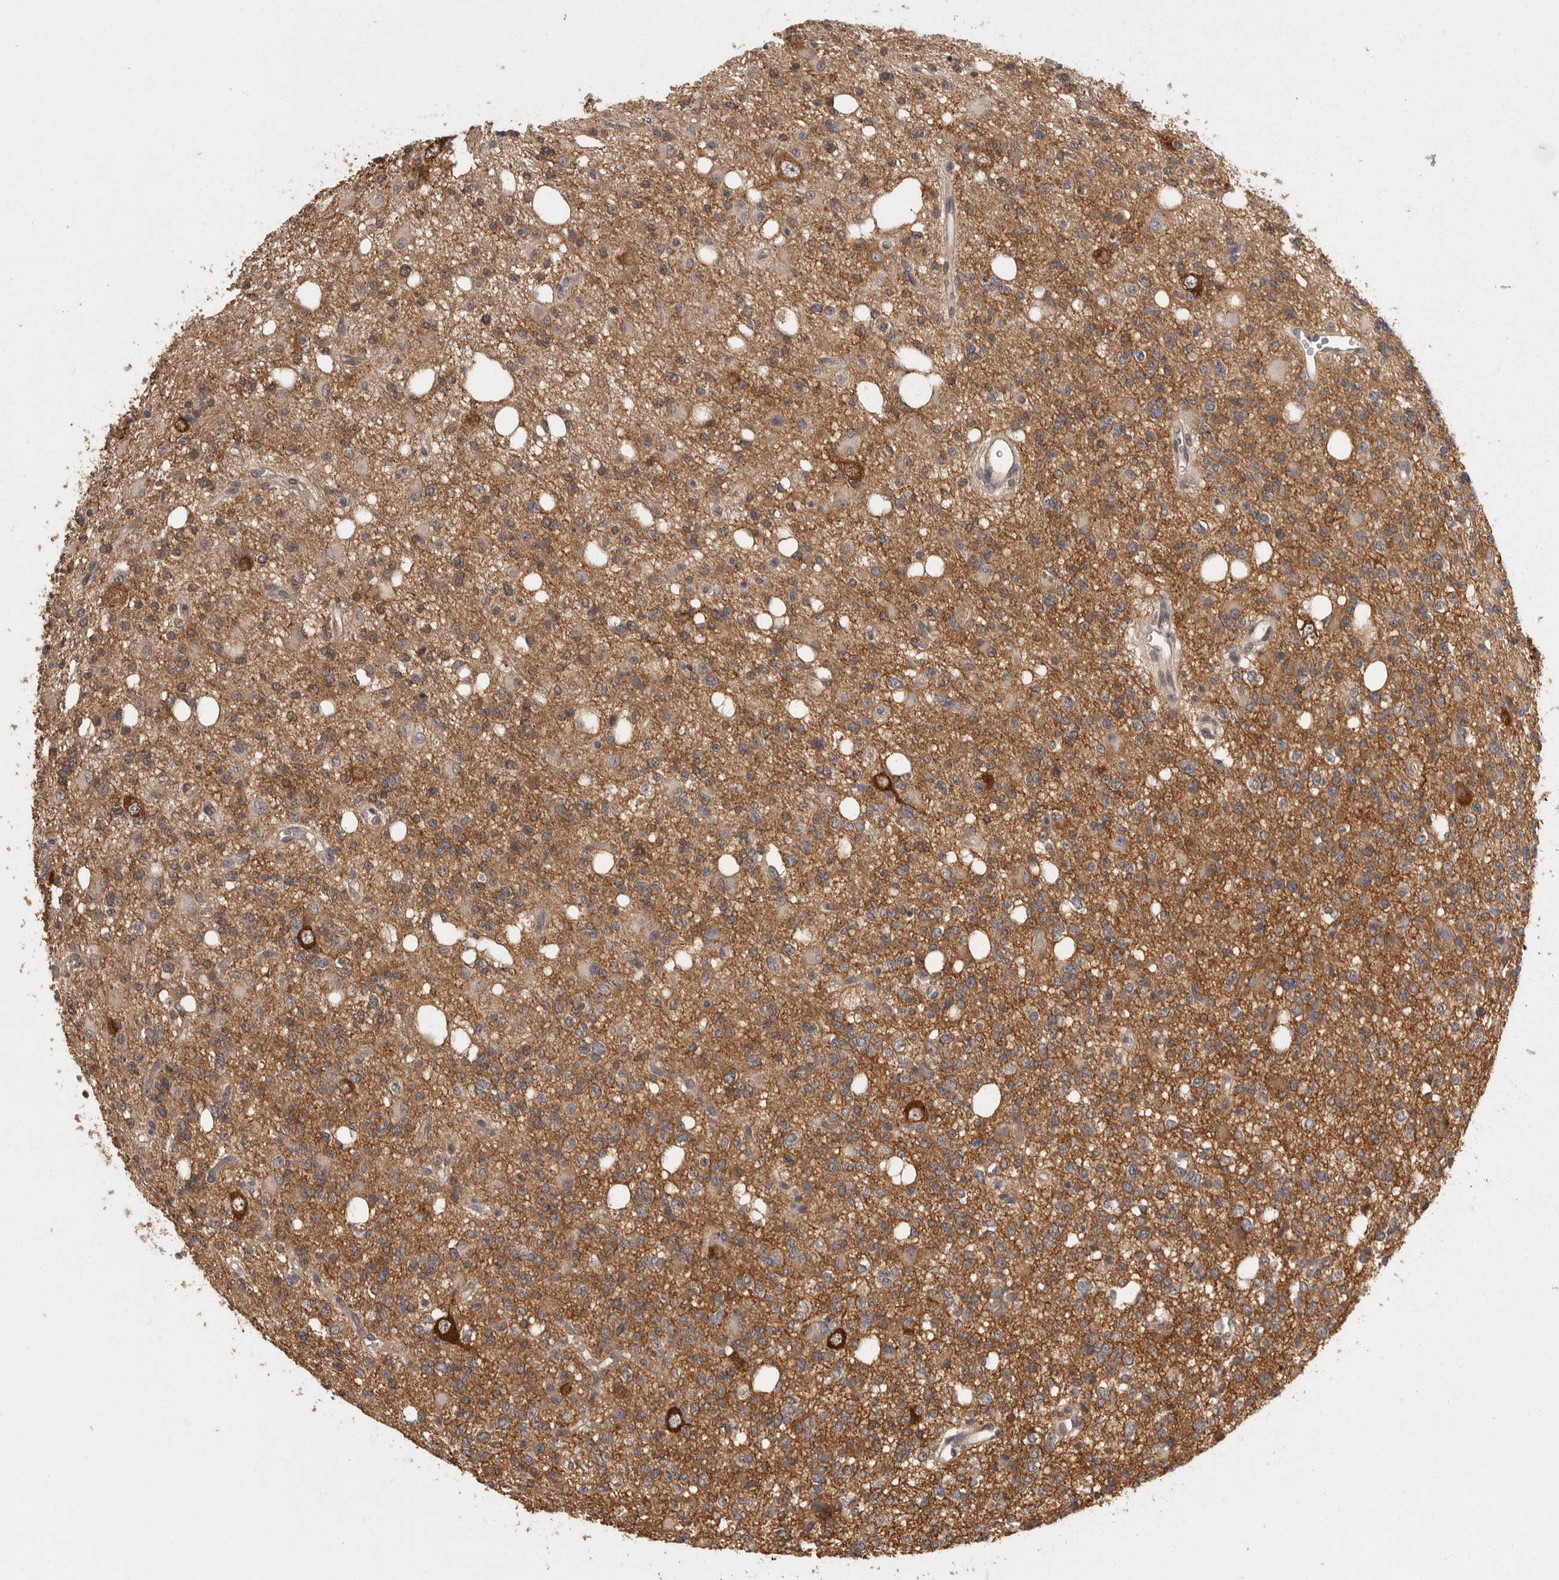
{"staining": {"intensity": "moderate", "quantity": "25%-75%", "location": "cytoplasmic/membranous"}, "tissue": "glioma", "cell_type": "Tumor cells", "image_type": "cancer", "snomed": [{"axis": "morphology", "description": "Glioma, malignant, High grade"}, {"axis": "topography", "description": "Brain"}], "caption": "Protein staining of glioma tissue reveals moderate cytoplasmic/membranous positivity in approximately 25%-75% of tumor cells.", "gene": "BAIAP2", "patient": {"sex": "female", "age": 62}}